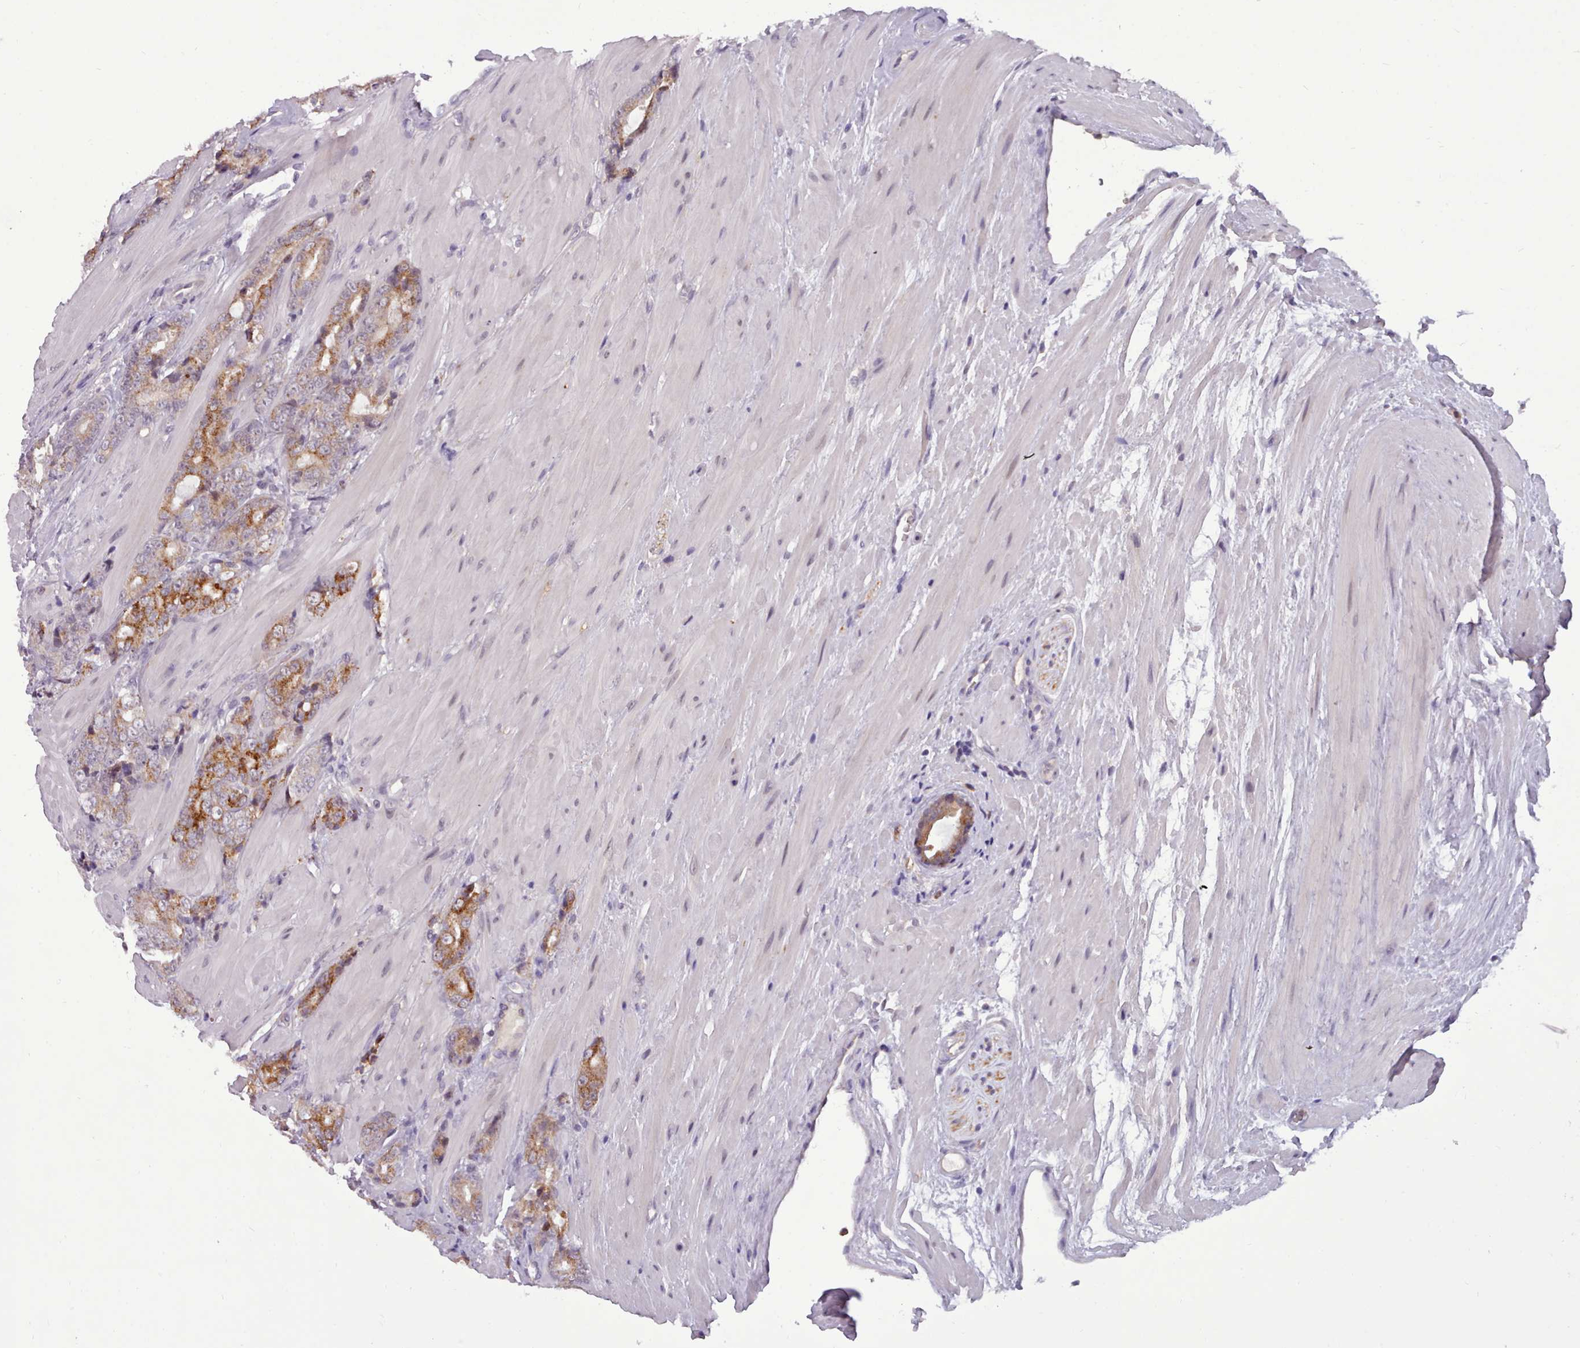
{"staining": {"intensity": "moderate", "quantity": ">75%", "location": "cytoplasmic/membranous"}, "tissue": "prostate cancer", "cell_type": "Tumor cells", "image_type": "cancer", "snomed": [{"axis": "morphology", "description": "Adenocarcinoma, High grade"}, {"axis": "topography", "description": "Prostate"}], "caption": "Prostate adenocarcinoma (high-grade) tissue reveals moderate cytoplasmic/membranous positivity in about >75% of tumor cells, visualized by immunohistochemistry.", "gene": "KCTD16", "patient": {"sex": "male", "age": 62}}